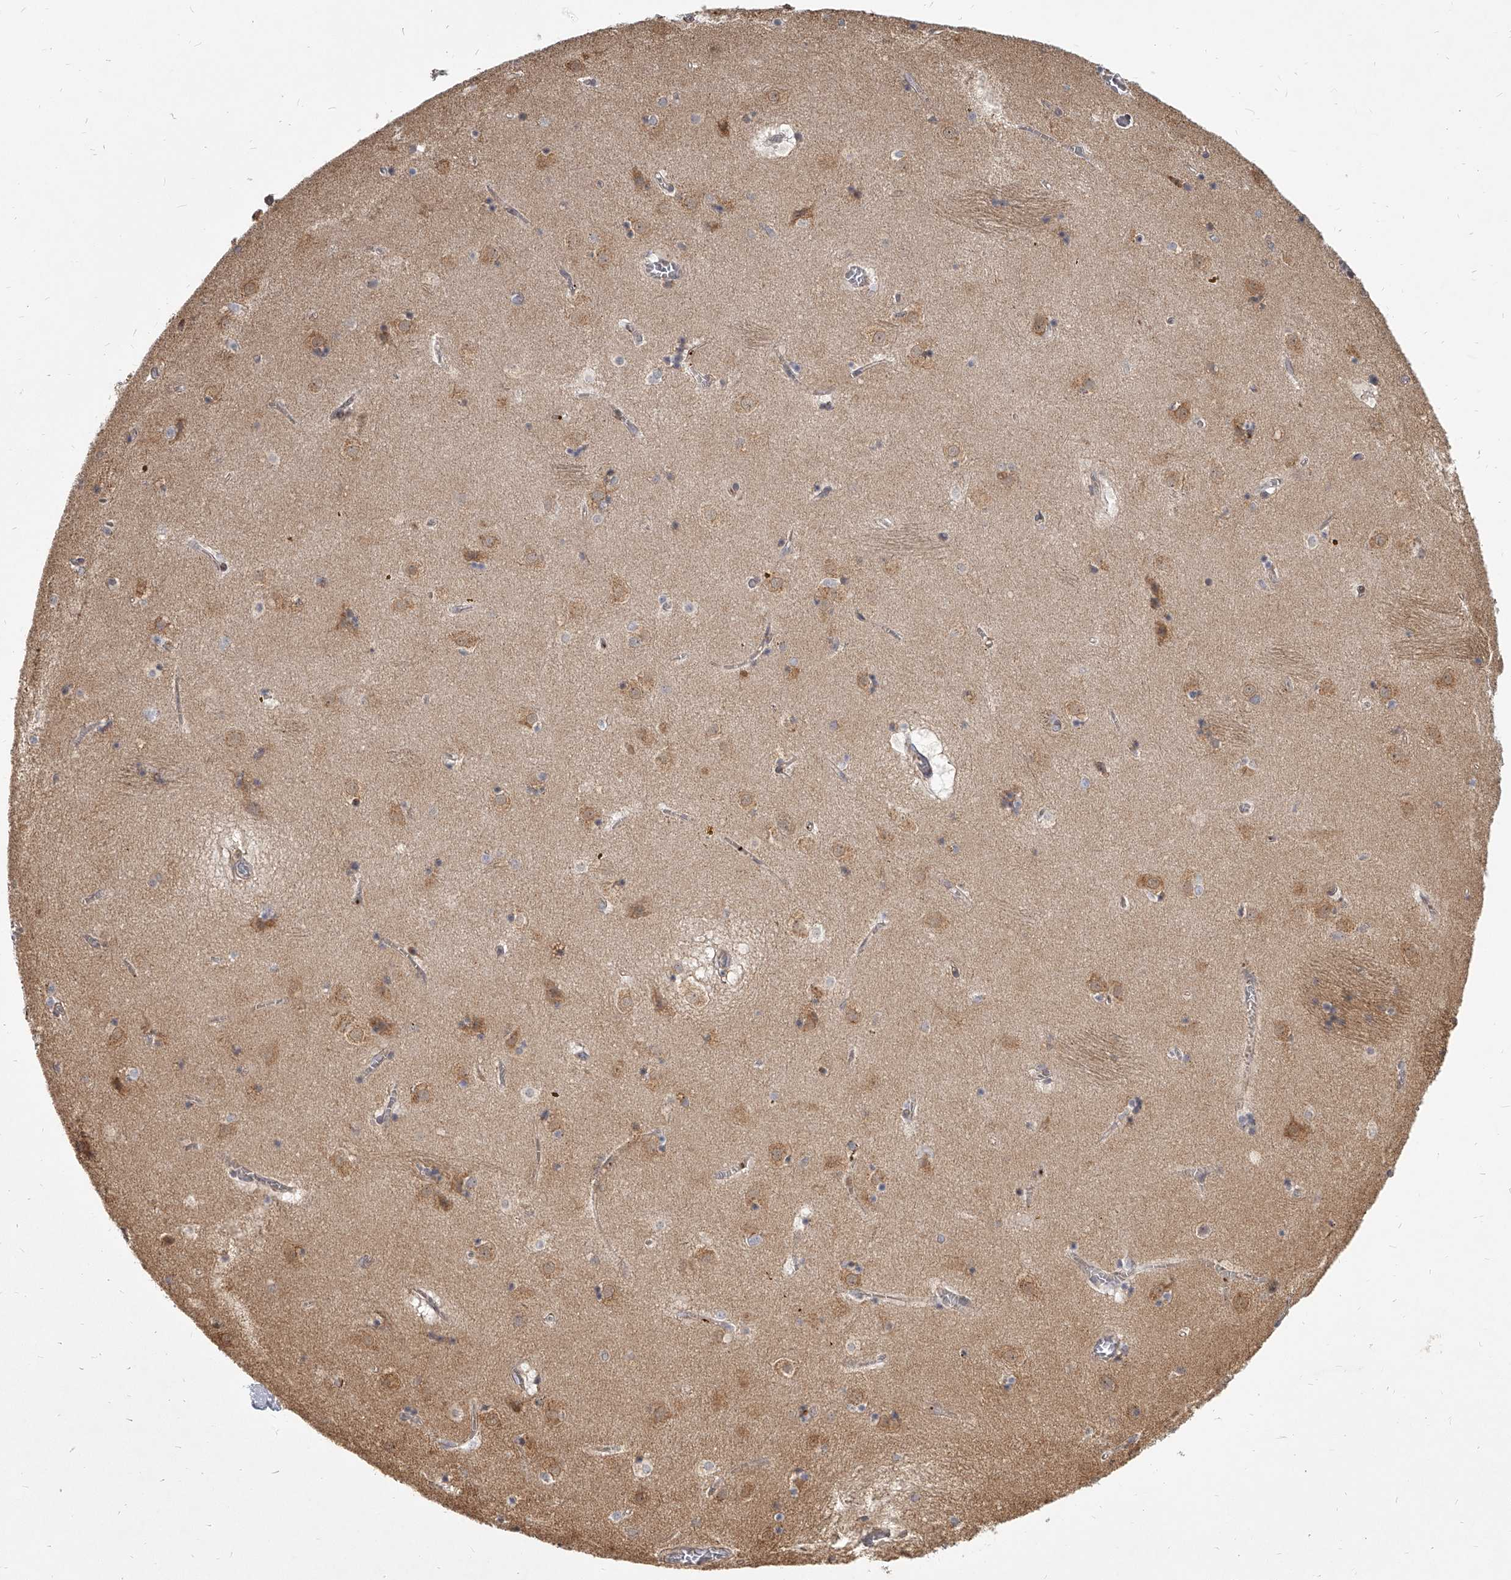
{"staining": {"intensity": "weak", "quantity": "25%-75%", "location": "cytoplasmic/membranous"}, "tissue": "caudate", "cell_type": "Glial cells", "image_type": "normal", "snomed": [{"axis": "morphology", "description": "Normal tissue, NOS"}, {"axis": "topography", "description": "Lateral ventricle wall"}], "caption": "Caudate was stained to show a protein in brown. There is low levels of weak cytoplasmic/membranous staining in about 25%-75% of glial cells. (Brightfield microscopy of DAB IHC at high magnification).", "gene": "SLC37A1", "patient": {"sex": "male", "age": 70}}